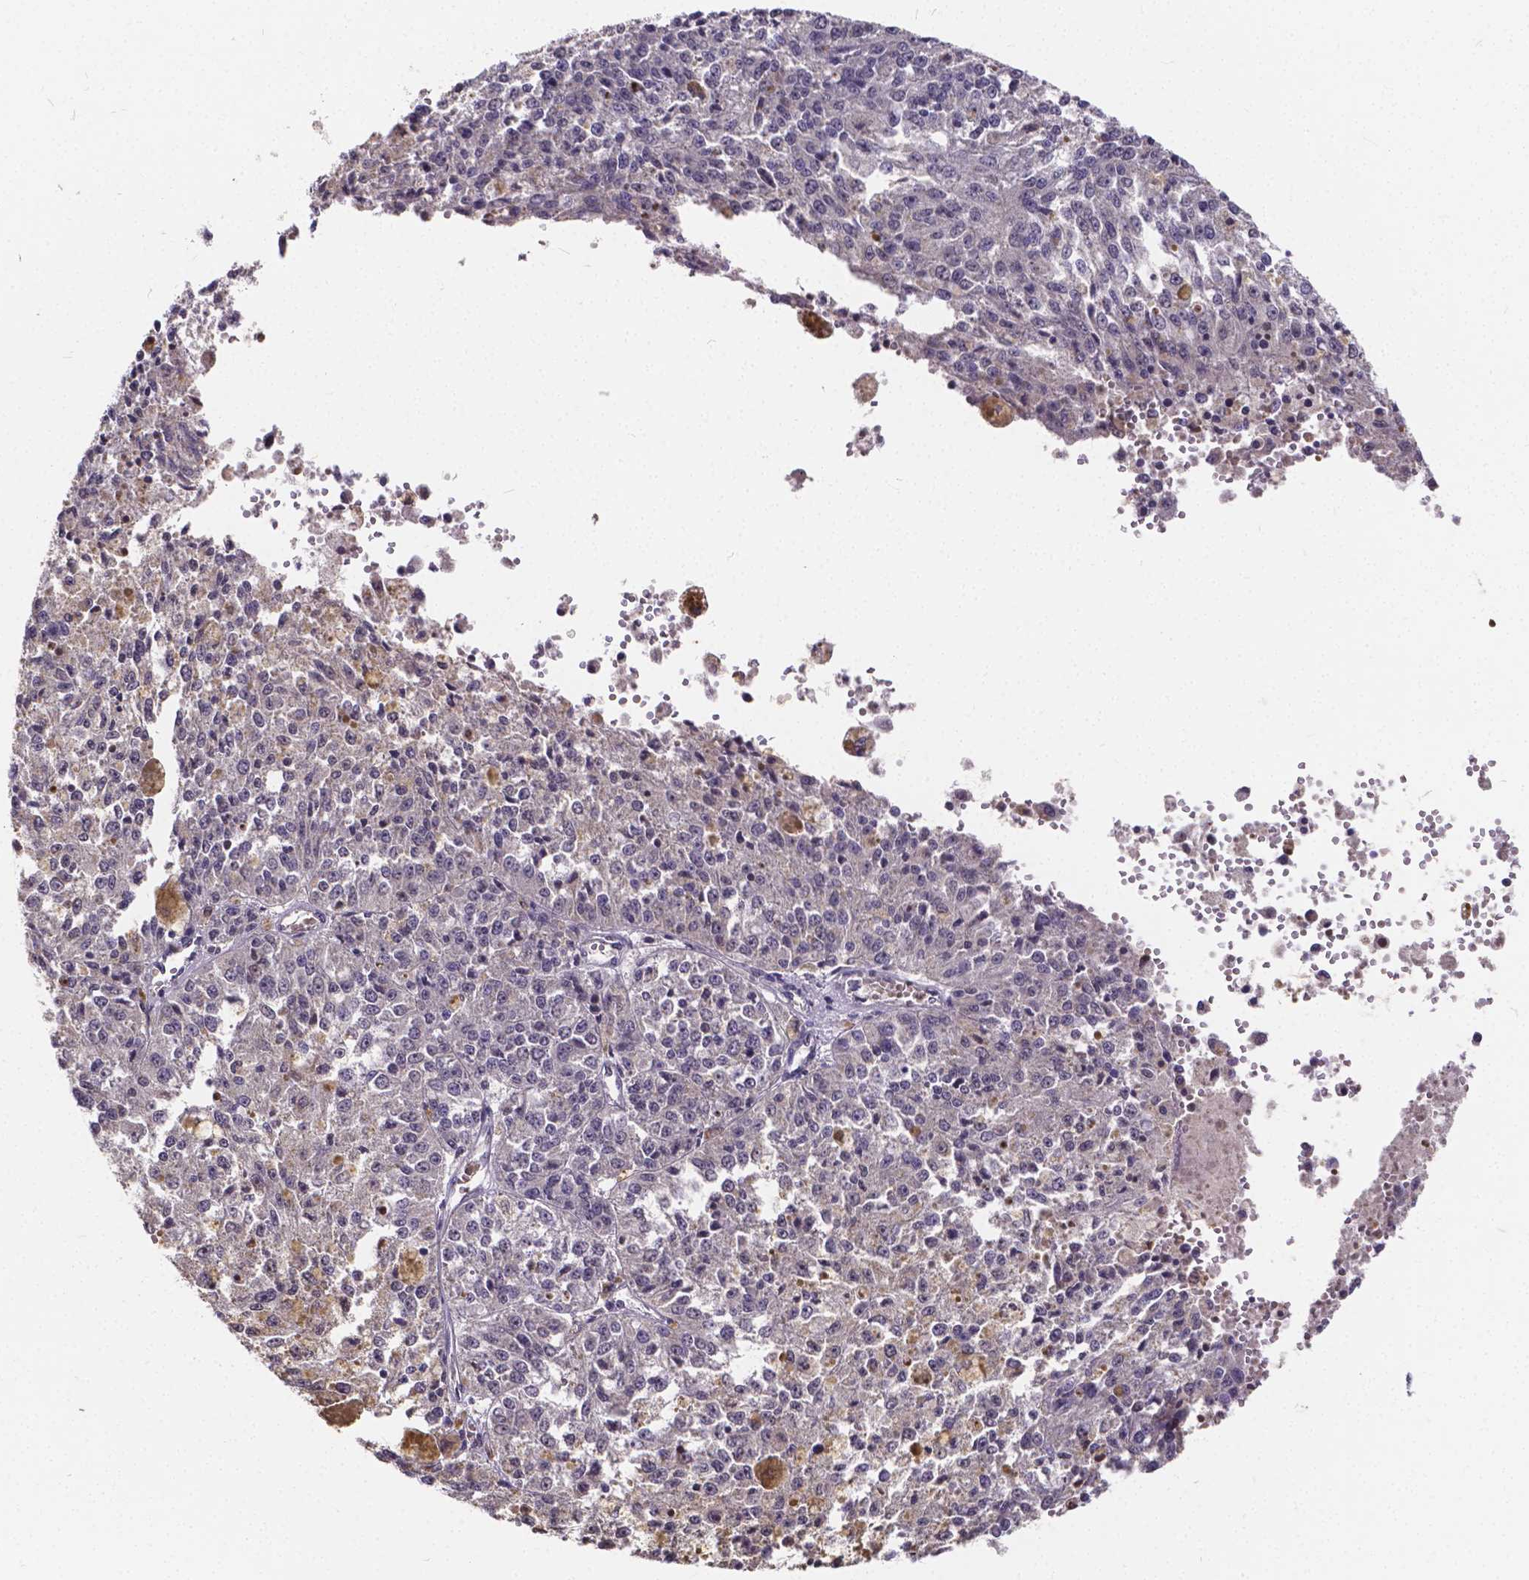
{"staining": {"intensity": "negative", "quantity": "none", "location": "none"}, "tissue": "melanoma", "cell_type": "Tumor cells", "image_type": "cancer", "snomed": [{"axis": "morphology", "description": "Malignant melanoma, Metastatic site"}, {"axis": "topography", "description": "Lymph node"}], "caption": "Protein analysis of melanoma exhibits no significant expression in tumor cells.", "gene": "CTNNA2", "patient": {"sex": "female", "age": 64}}